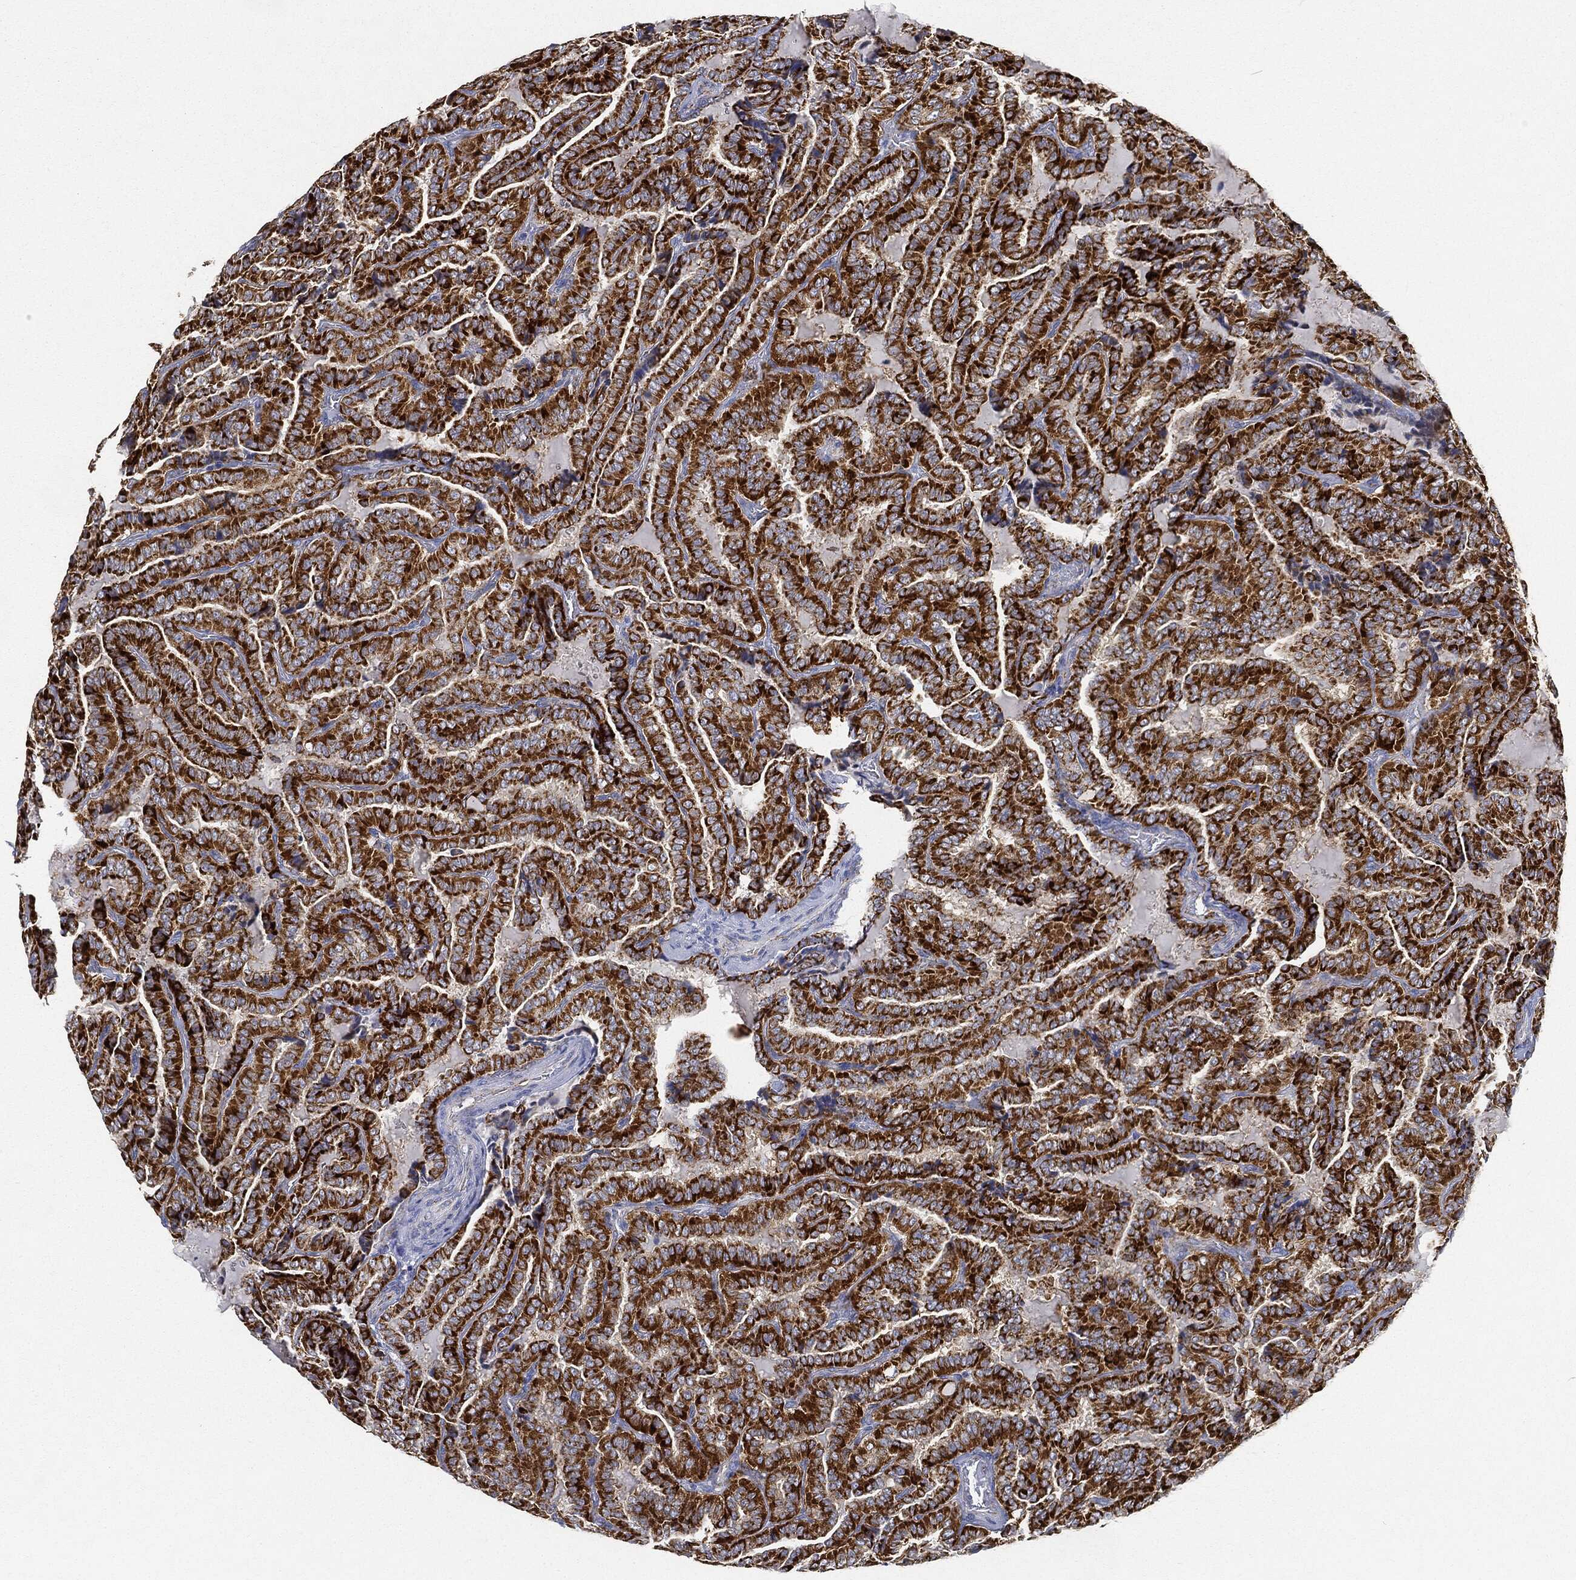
{"staining": {"intensity": "strong", "quantity": ">75%", "location": "cytoplasmic/membranous"}, "tissue": "thyroid cancer", "cell_type": "Tumor cells", "image_type": "cancer", "snomed": [{"axis": "morphology", "description": "Papillary adenocarcinoma, NOS"}, {"axis": "topography", "description": "Thyroid gland"}], "caption": "Protein staining exhibits strong cytoplasmic/membranous staining in approximately >75% of tumor cells in thyroid cancer (papillary adenocarcinoma).", "gene": "CAPN15", "patient": {"sex": "female", "age": 39}}